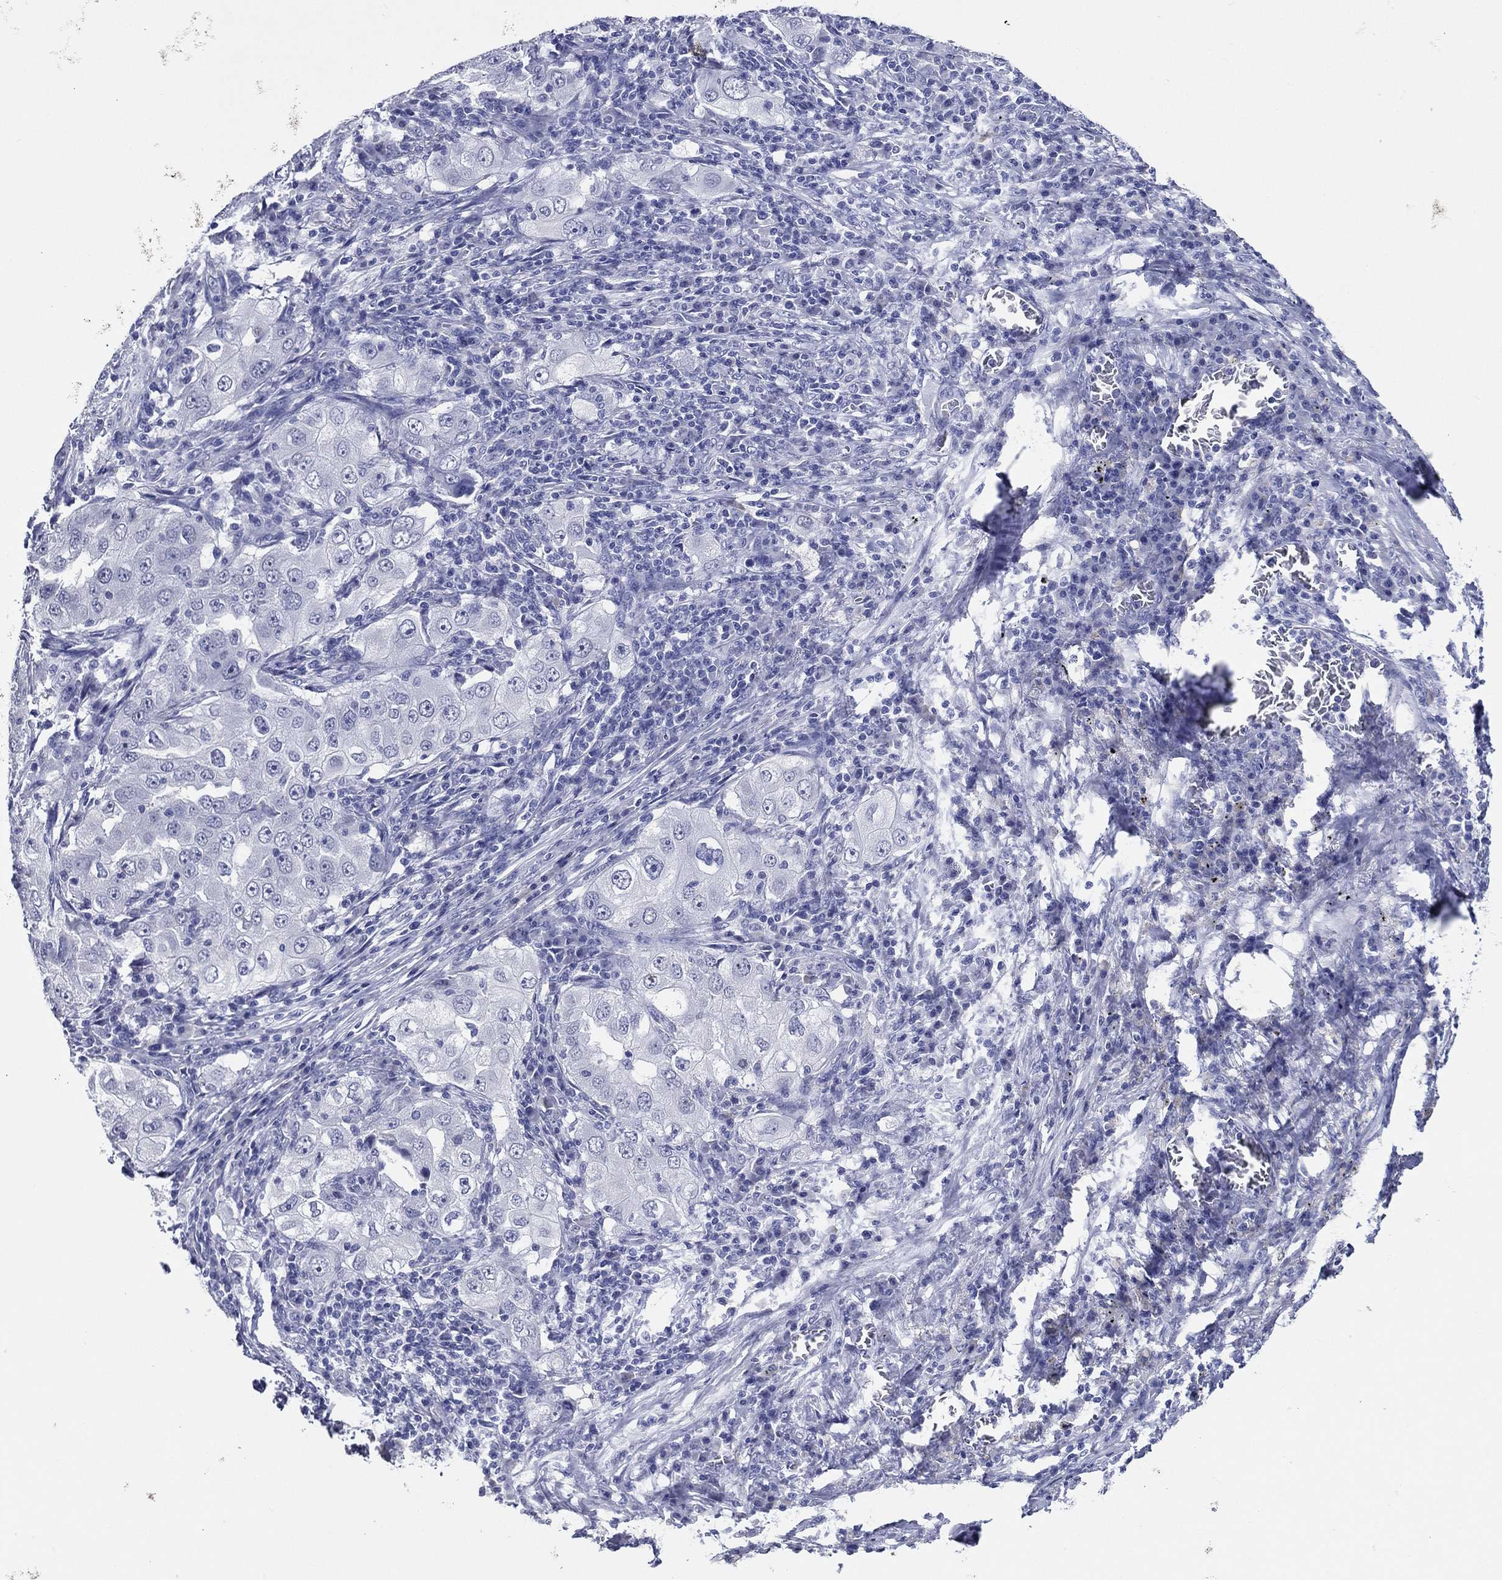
{"staining": {"intensity": "negative", "quantity": "none", "location": "none"}, "tissue": "lung cancer", "cell_type": "Tumor cells", "image_type": "cancer", "snomed": [{"axis": "morphology", "description": "Adenocarcinoma, NOS"}, {"axis": "topography", "description": "Lung"}], "caption": "Tumor cells show no significant protein staining in lung cancer (adenocarcinoma). (Brightfield microscopy of DAB immunohistochemistry at high magnification).", "gene": "TFAP2A", "patient": {"sex": "female", "age": 61}}